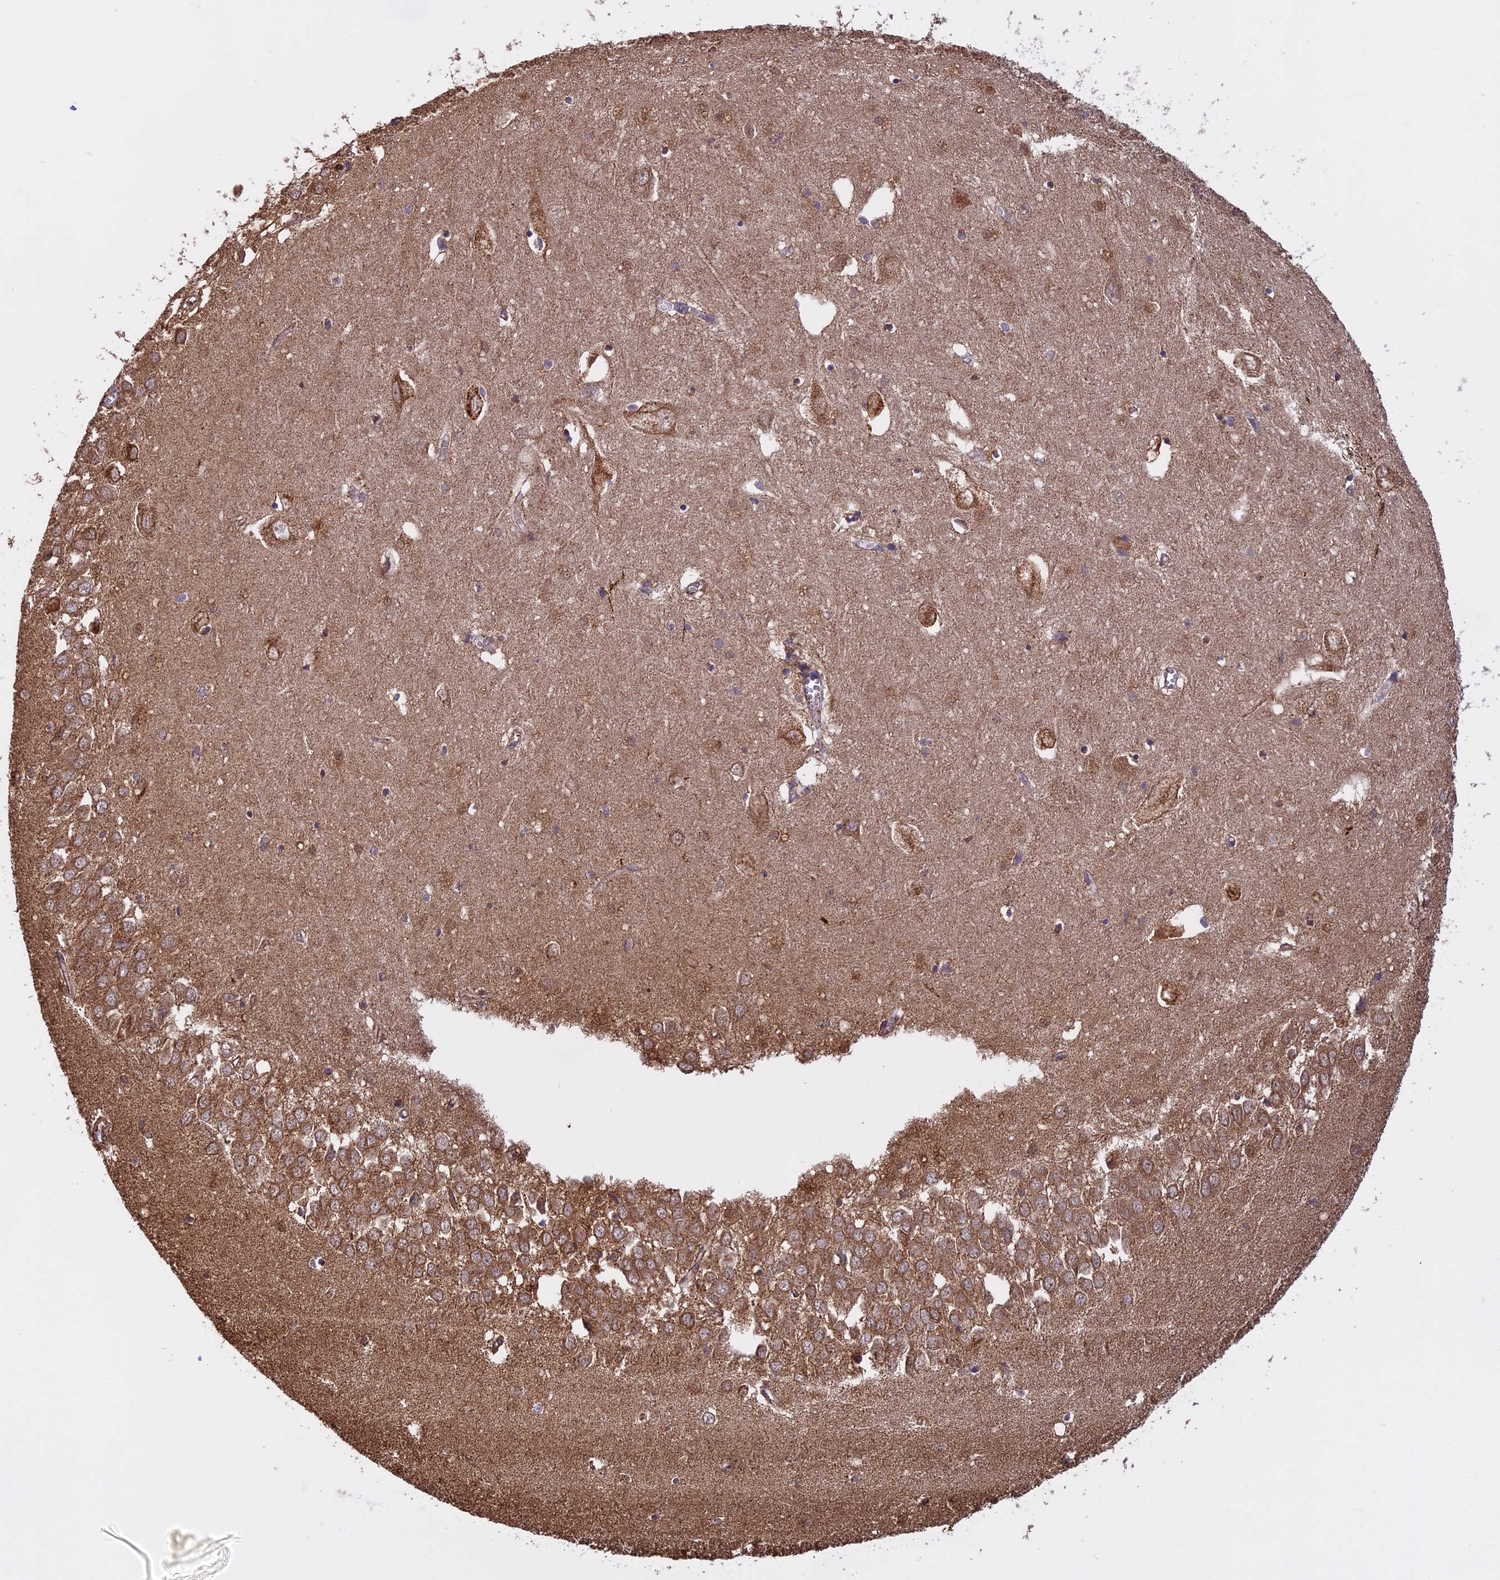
{"staining": {"intensity": "negative", "quantity": "none", "location": "none"}, "tissue": "hippocampus", "cell_type": "Glial cells", "image_type": "normal", "snomed": [{"axis": "morphology", "description": "Normal tissue, NOS"}, {"axis": "topography", "description": "Hippocampus"}], "caption": "The photomicrograph exhibits no significant staining in glial cells of hippocampus. (Stains: DAB (3,3'-diaminobenzidine) immunohistochemistry (IHC) with hematoxylin counter stain, Microscopy: brightfield microscopy at high magnification).", "gene": "KCNG1", "patient": {"sex": "female", "age": 64}}